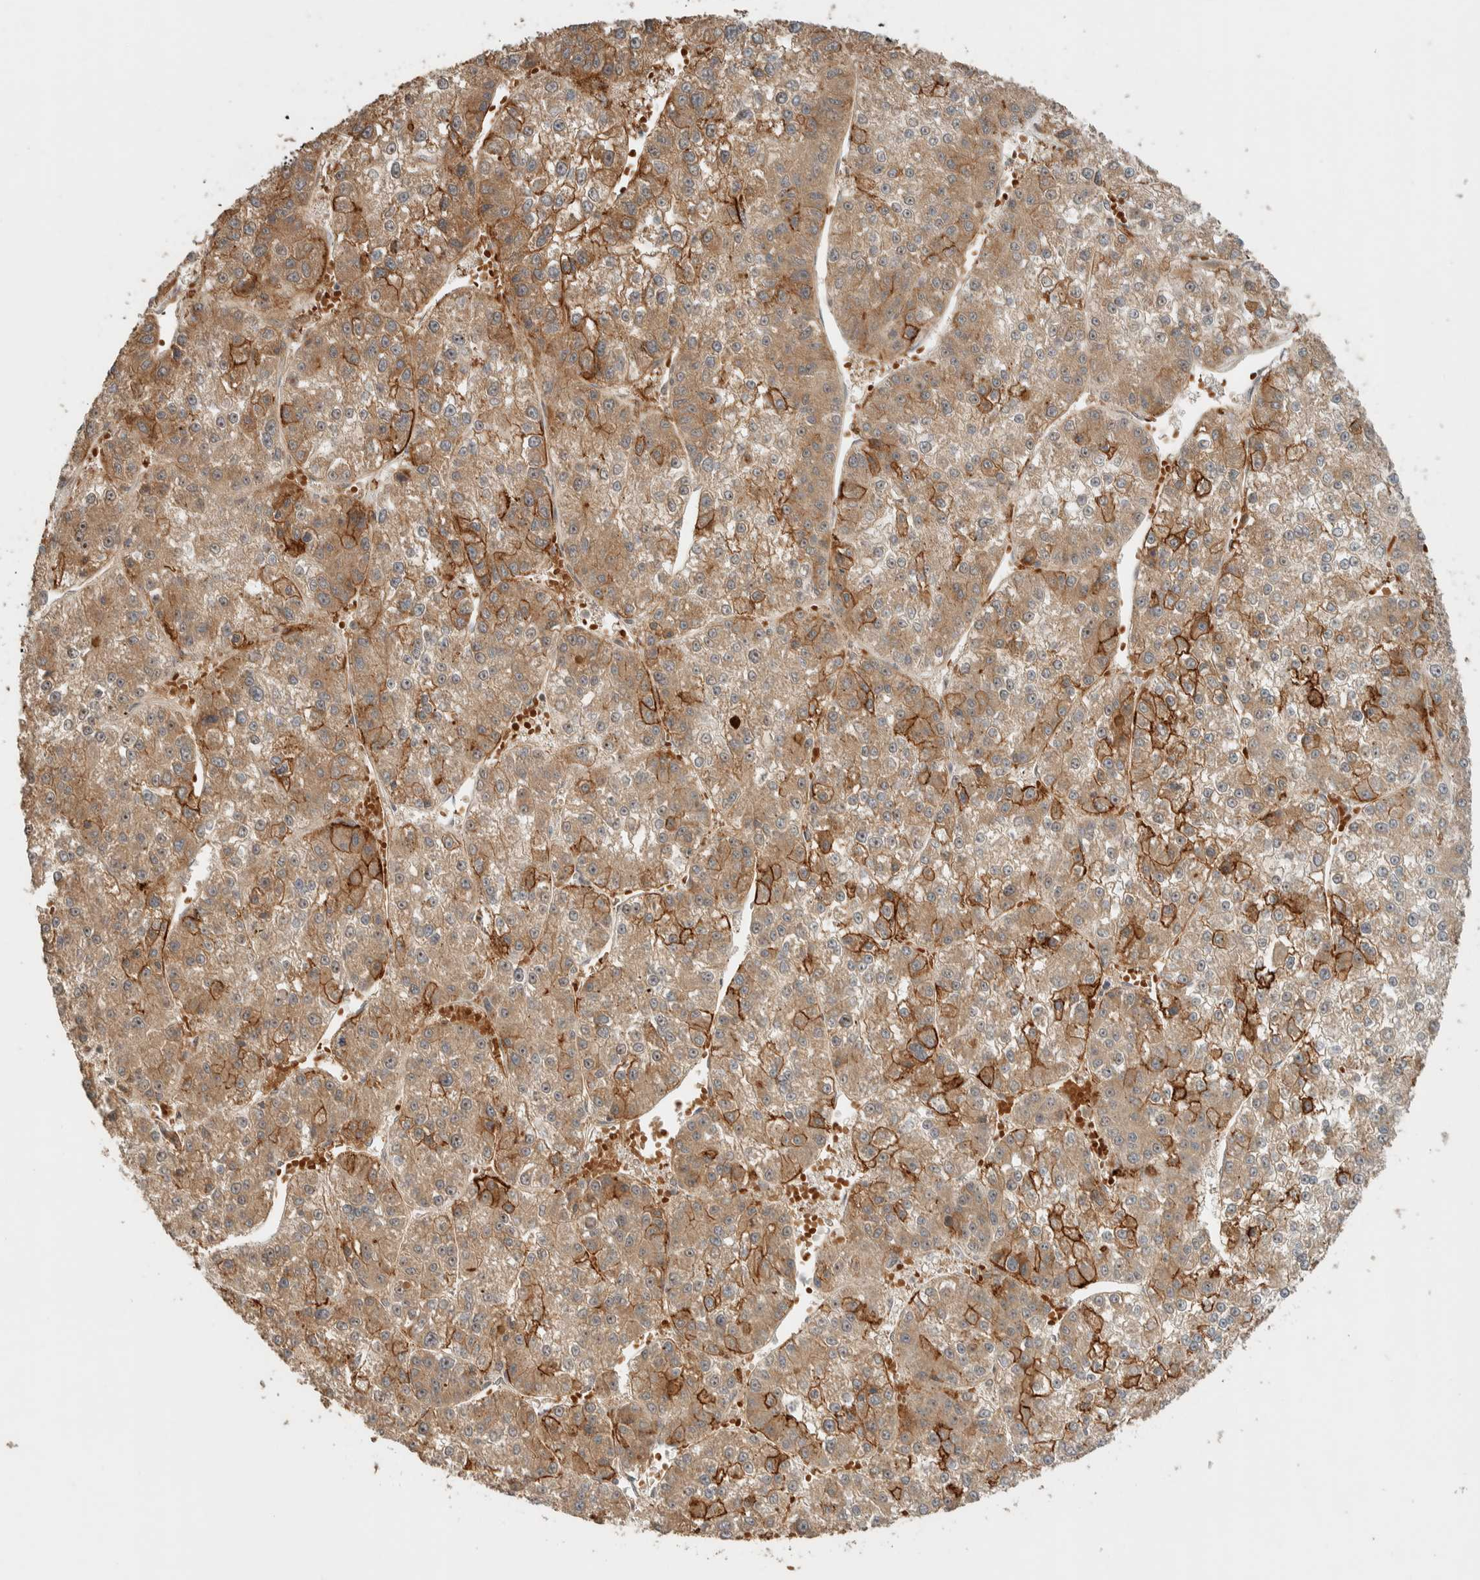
{"staining": {"intensity": "moderate", "quantity": ">75%", "location": "cytoplasmic/membranous"}, "tissue": "liver cancer", "cell_type": "Tumor cells", "image_type": "cancer", "snomed": [{"axis": "morphology", "description": "Carcinoma, Hepatocellular, NOS"}, {"axis": "topography", "description": "Liver"}], "caption": "Hepatocellular carcinoma (liver) was stained to show a protein in brown. There is medium levels of moderate cytoplasmic/membranous positivity in approximately >75% of tumor cells. (Stains: DAB in brown, nuclei in blue, Microscopy: brightfield microscopy at high magnification).", "gene": "ZBTB2", "patient": {"sex": "female", "age": 73}}